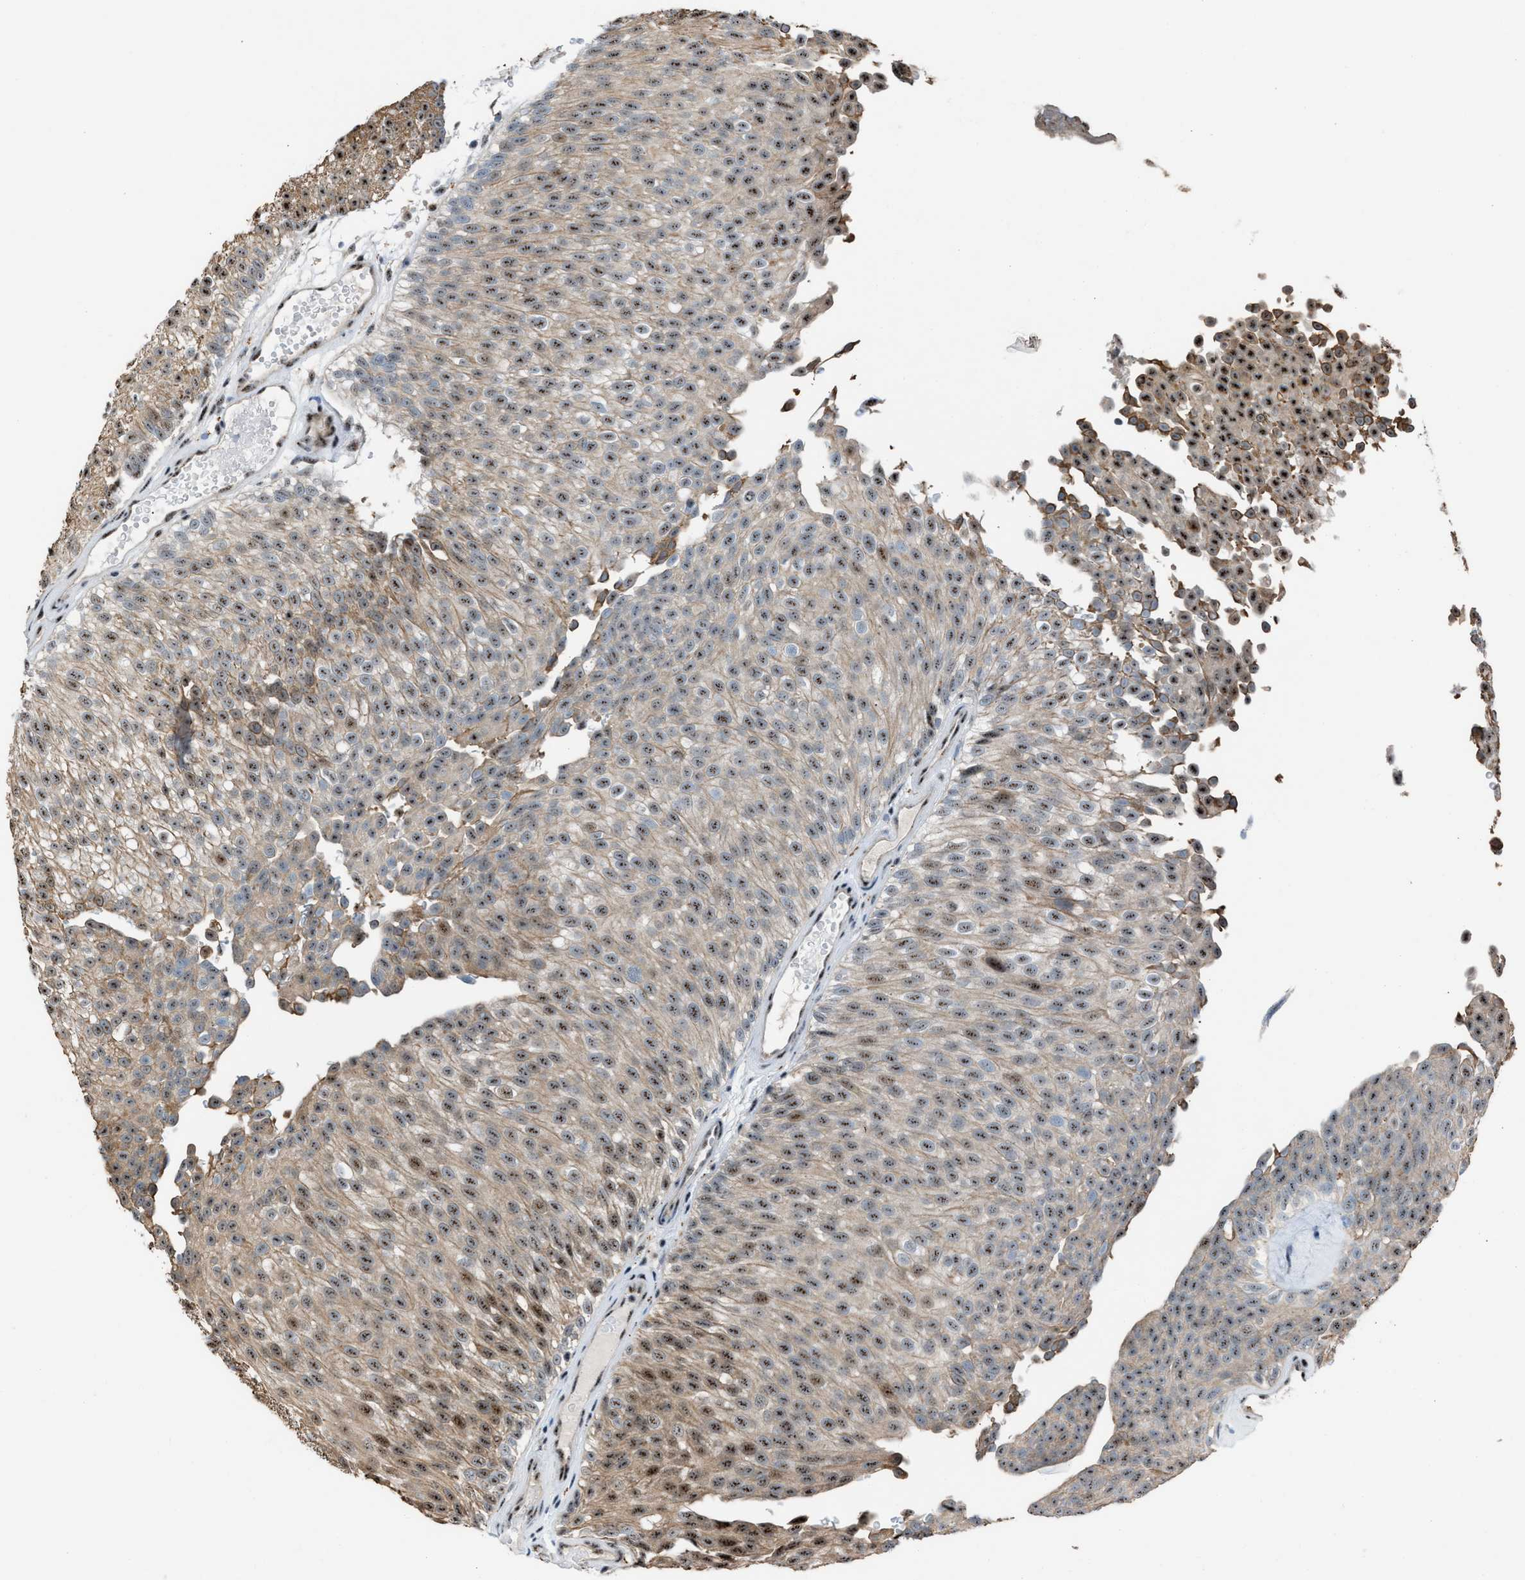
{"staining": {"intensity": "moderate", "quantity": ">75%", "location": "nuclear"}, "tissue": "urothelial cancer", "cell_type": "Tumor cells", "image_type": "cancer", "snomed": [{"axis": "morphology", "description": "Urothelial carcinoma, Low grade"}, {"axis": "topography", "description": "Urinary bladder"}], "caption": "Low-grade urothelial carcinoma stained with DAB (3,3'-diaminobenzidine) immunohistochemistry (IHC) shows medium levels of moderate nuclear positivity in approximately >75% of tumor cells.", "gene": "CENPP", "patient": {"sex": "male", "age": 78}}